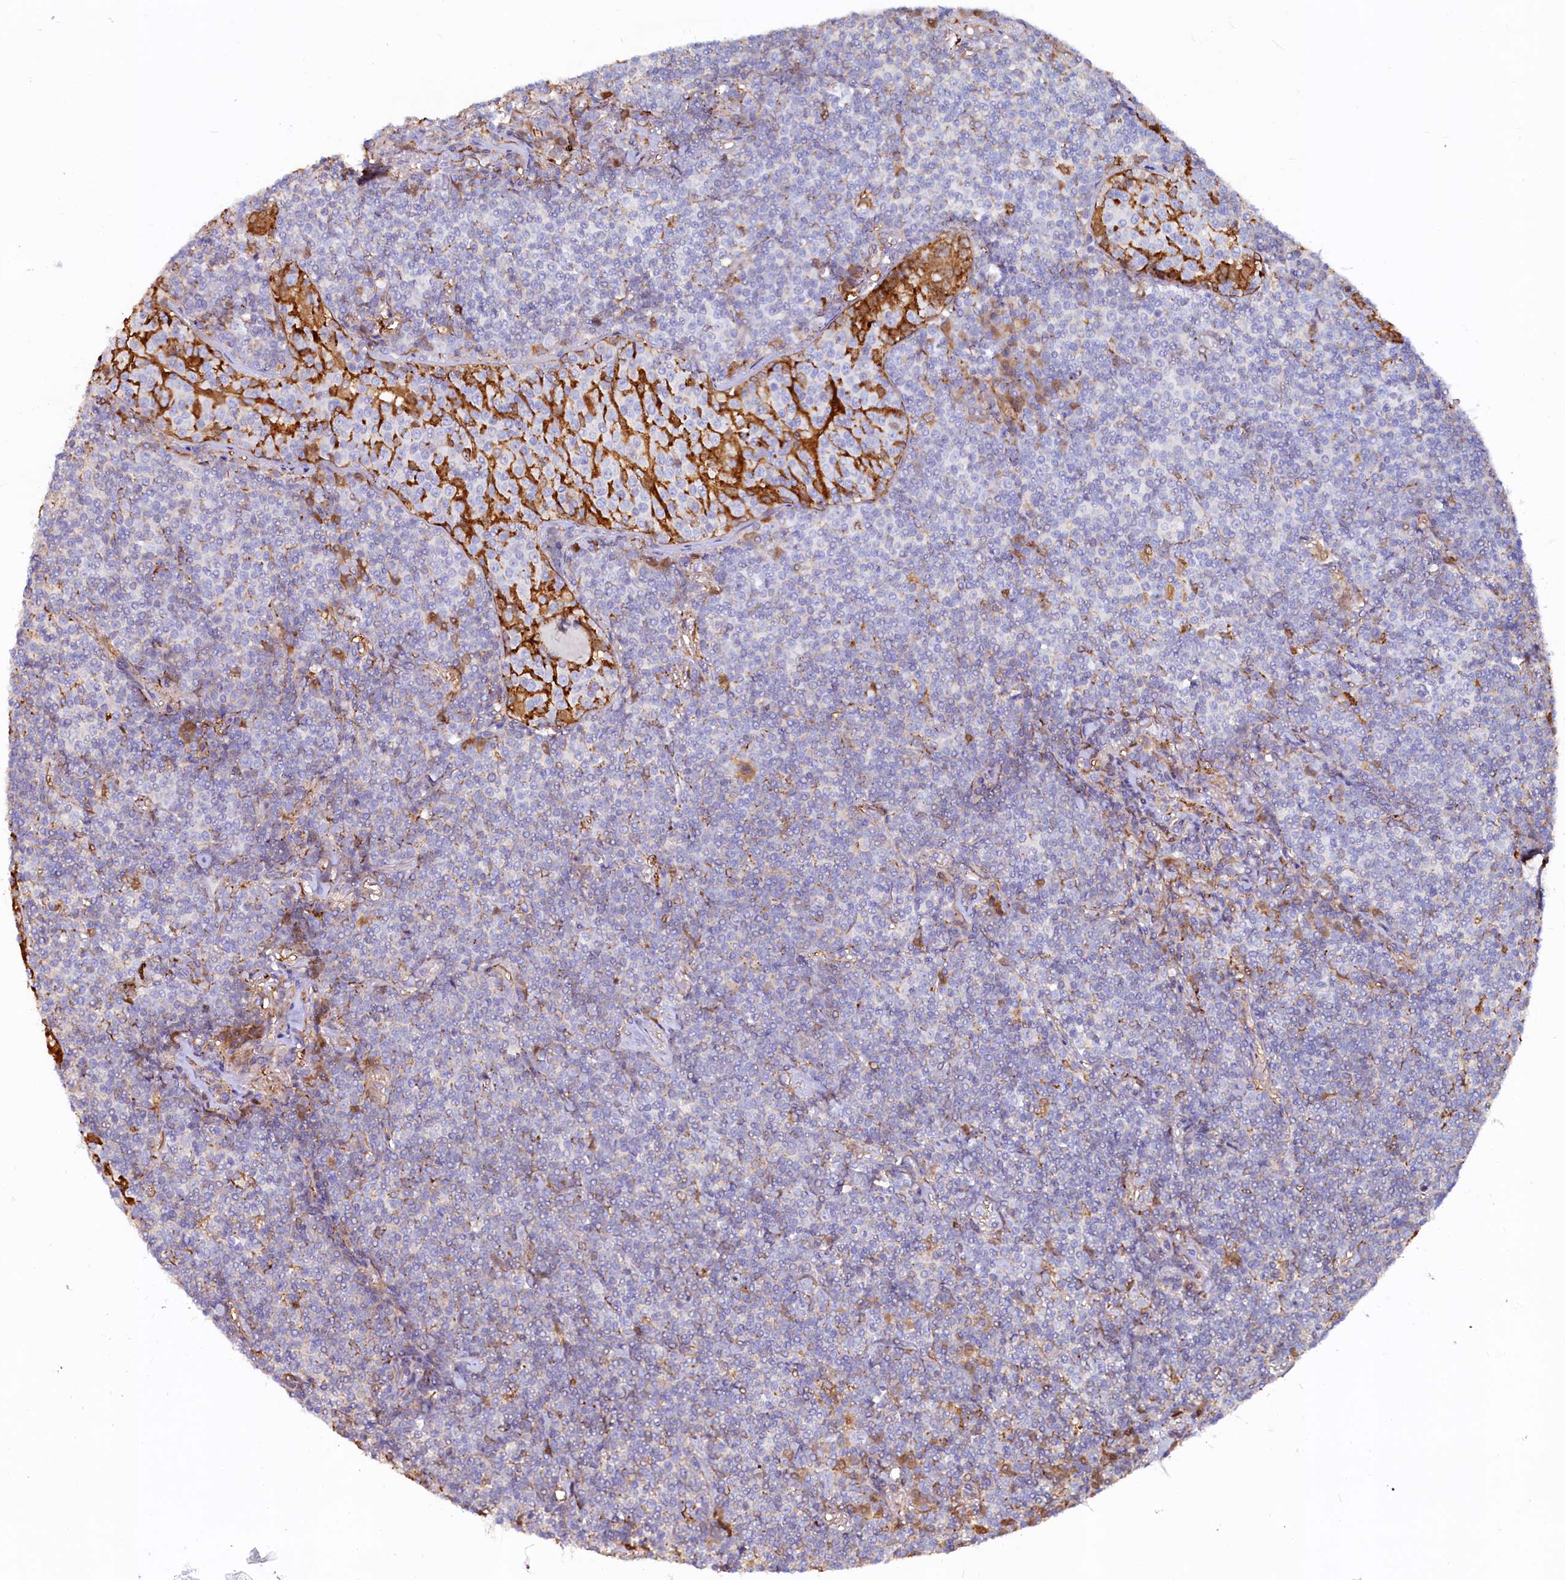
{"staining": {"intensity": "negative", "quantity": "none", "location": "none"}, "tissue": "lymphoma", "cell_type": "Tumor cells", "image_type": "cancer", "snomed": [{"axis": "morphology", "description": "Malignant lymphoma, non-Hodgkin's type, Low grade"}, {"axis": "topography", "description": "Lung"}], "caption": "This is a image of immunohistochemistry staining of lymphoma, which shows no expression in tumor cells.", "gene": "ASTE1", "patient": {"sex": "female", "age": 71}}